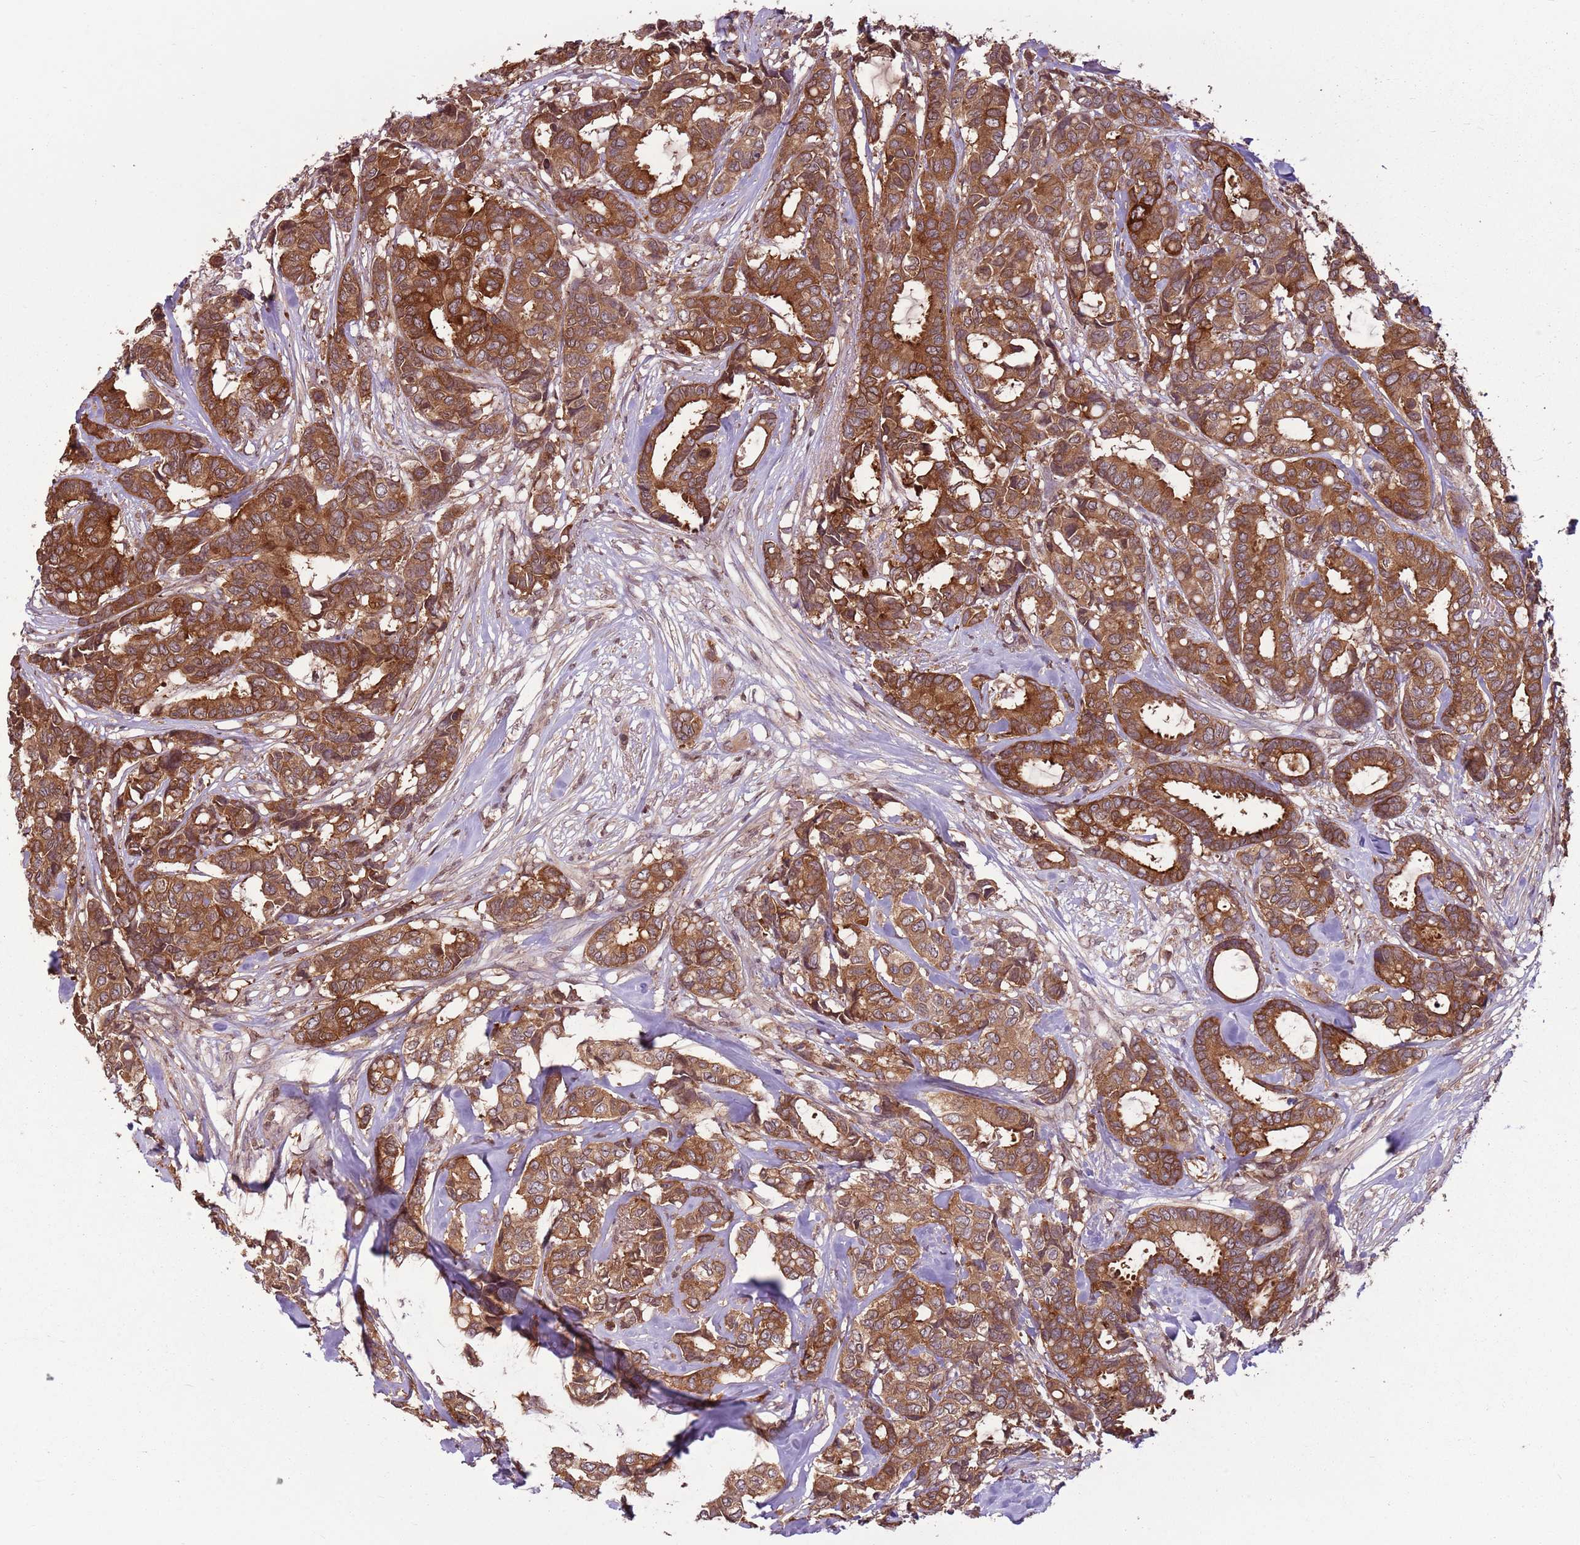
{"staining": {"intensity": "strong", "quantity": ">75%", "location": "cytoplasmic/membranous"}, "tissue": "breast cancer", "cell_type": "Tumor cells", "image_type": "cancer", "snomed": [{"axis": "morphology", "description": "Duct carcinoma"}, {"axis": "topography", "description": "Breast"}], "caption": "Strong cytoplasmic/membranous expression is seen in about >75% of tumor cells in breast cancer.", "gene": "CAPN9", "patient": {"sex": "female", "age": 87}}